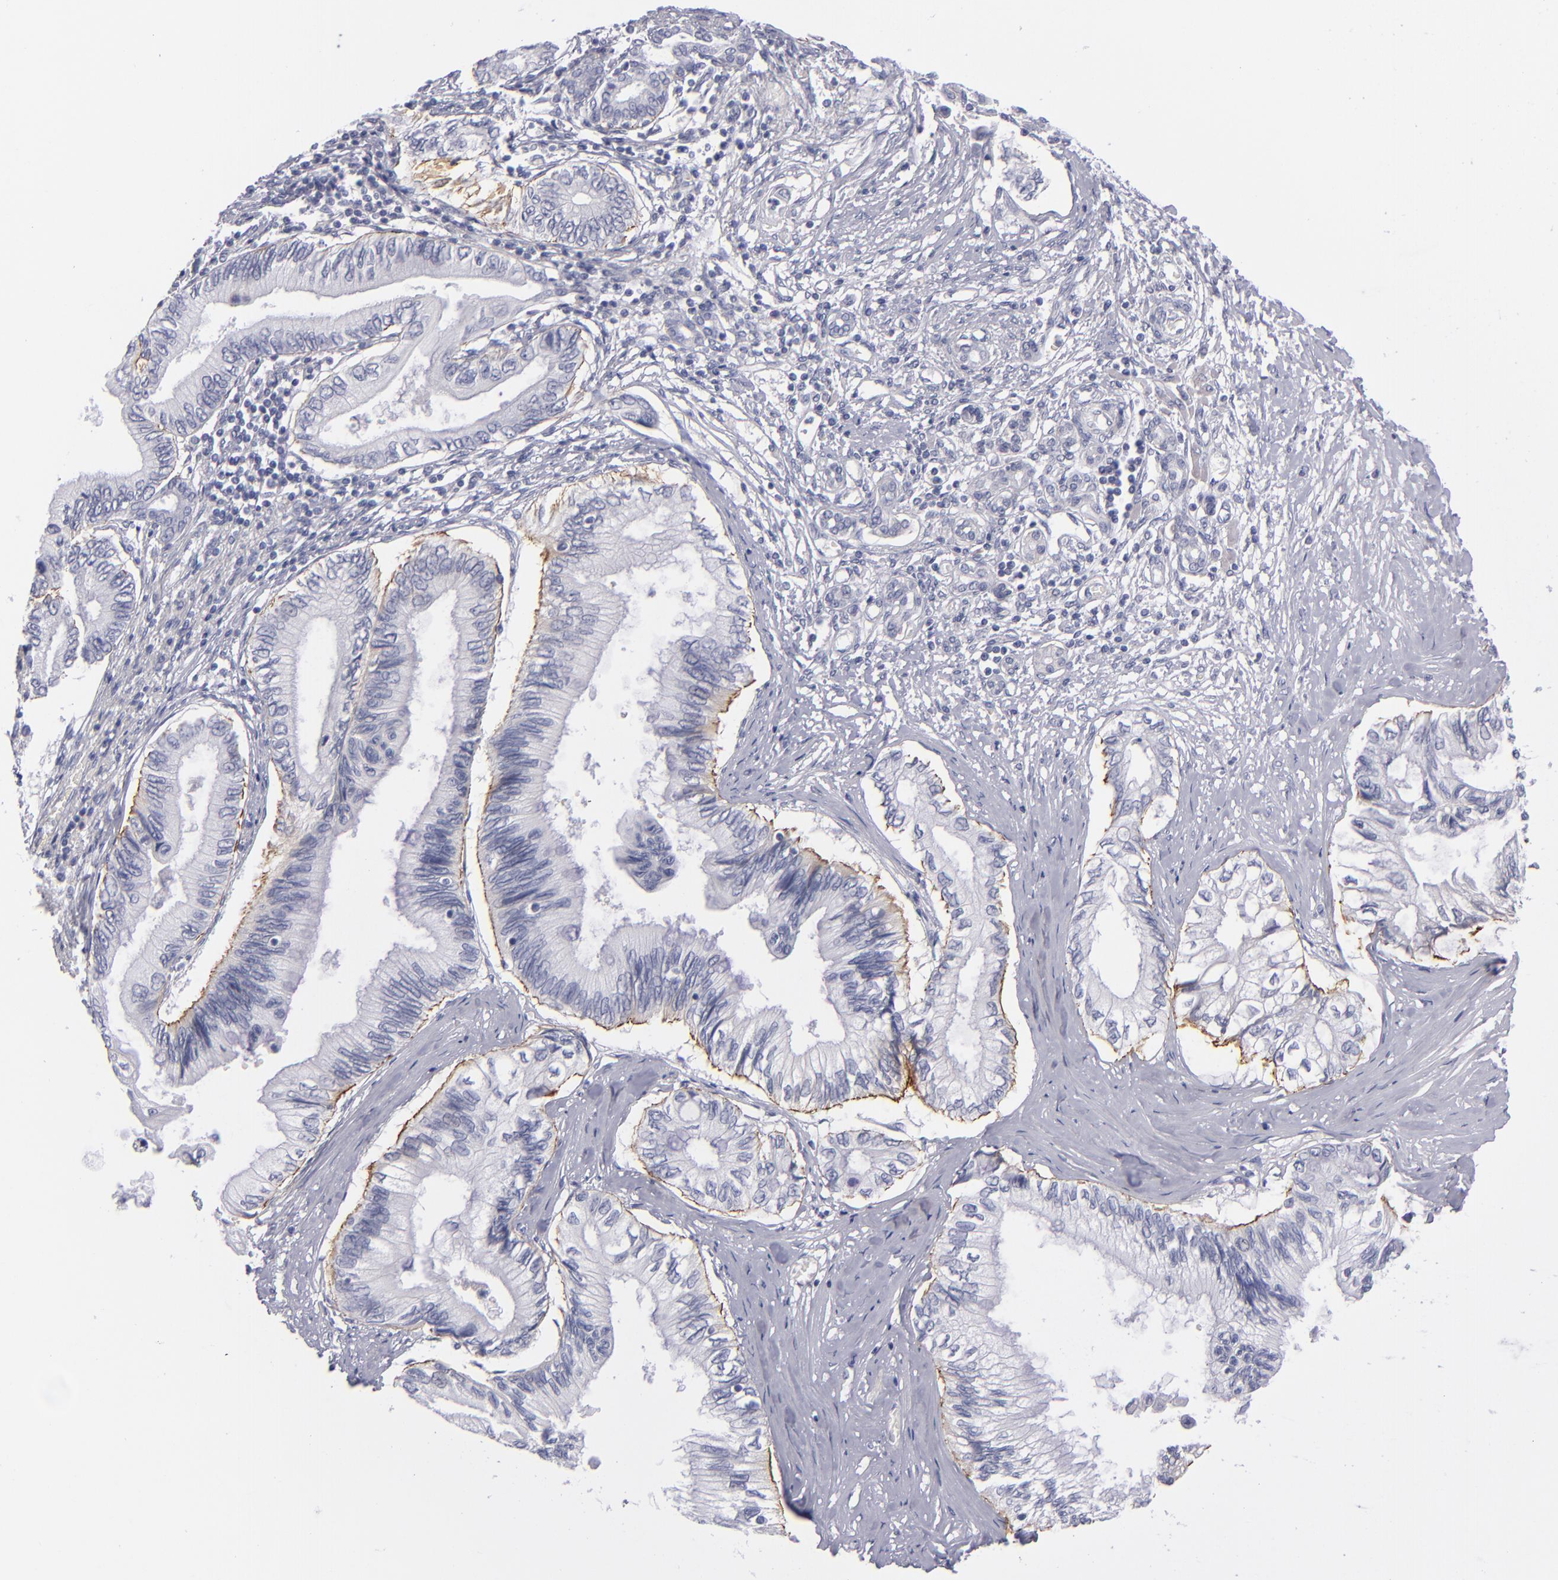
{"staining": {"intensity": "negative", "quantity": "none", "location": "none"}, "tissue": "pancreatic cancer", "cell_type": "Tumor cells", "image_type": "cancer", "snomed": [{"axis": "morphology", "description": "Adenocarcinoma, NOS"}, {"axis": "topography", "description": "Pancreas"}], "caption": "High power microscopy histopathology image of an immunohistochemistry image of pancreatic cancer, revealing no significant expression in tumor cells.", "gene": "ITGB4", "patient": {"sex": "female", "age": 66}}